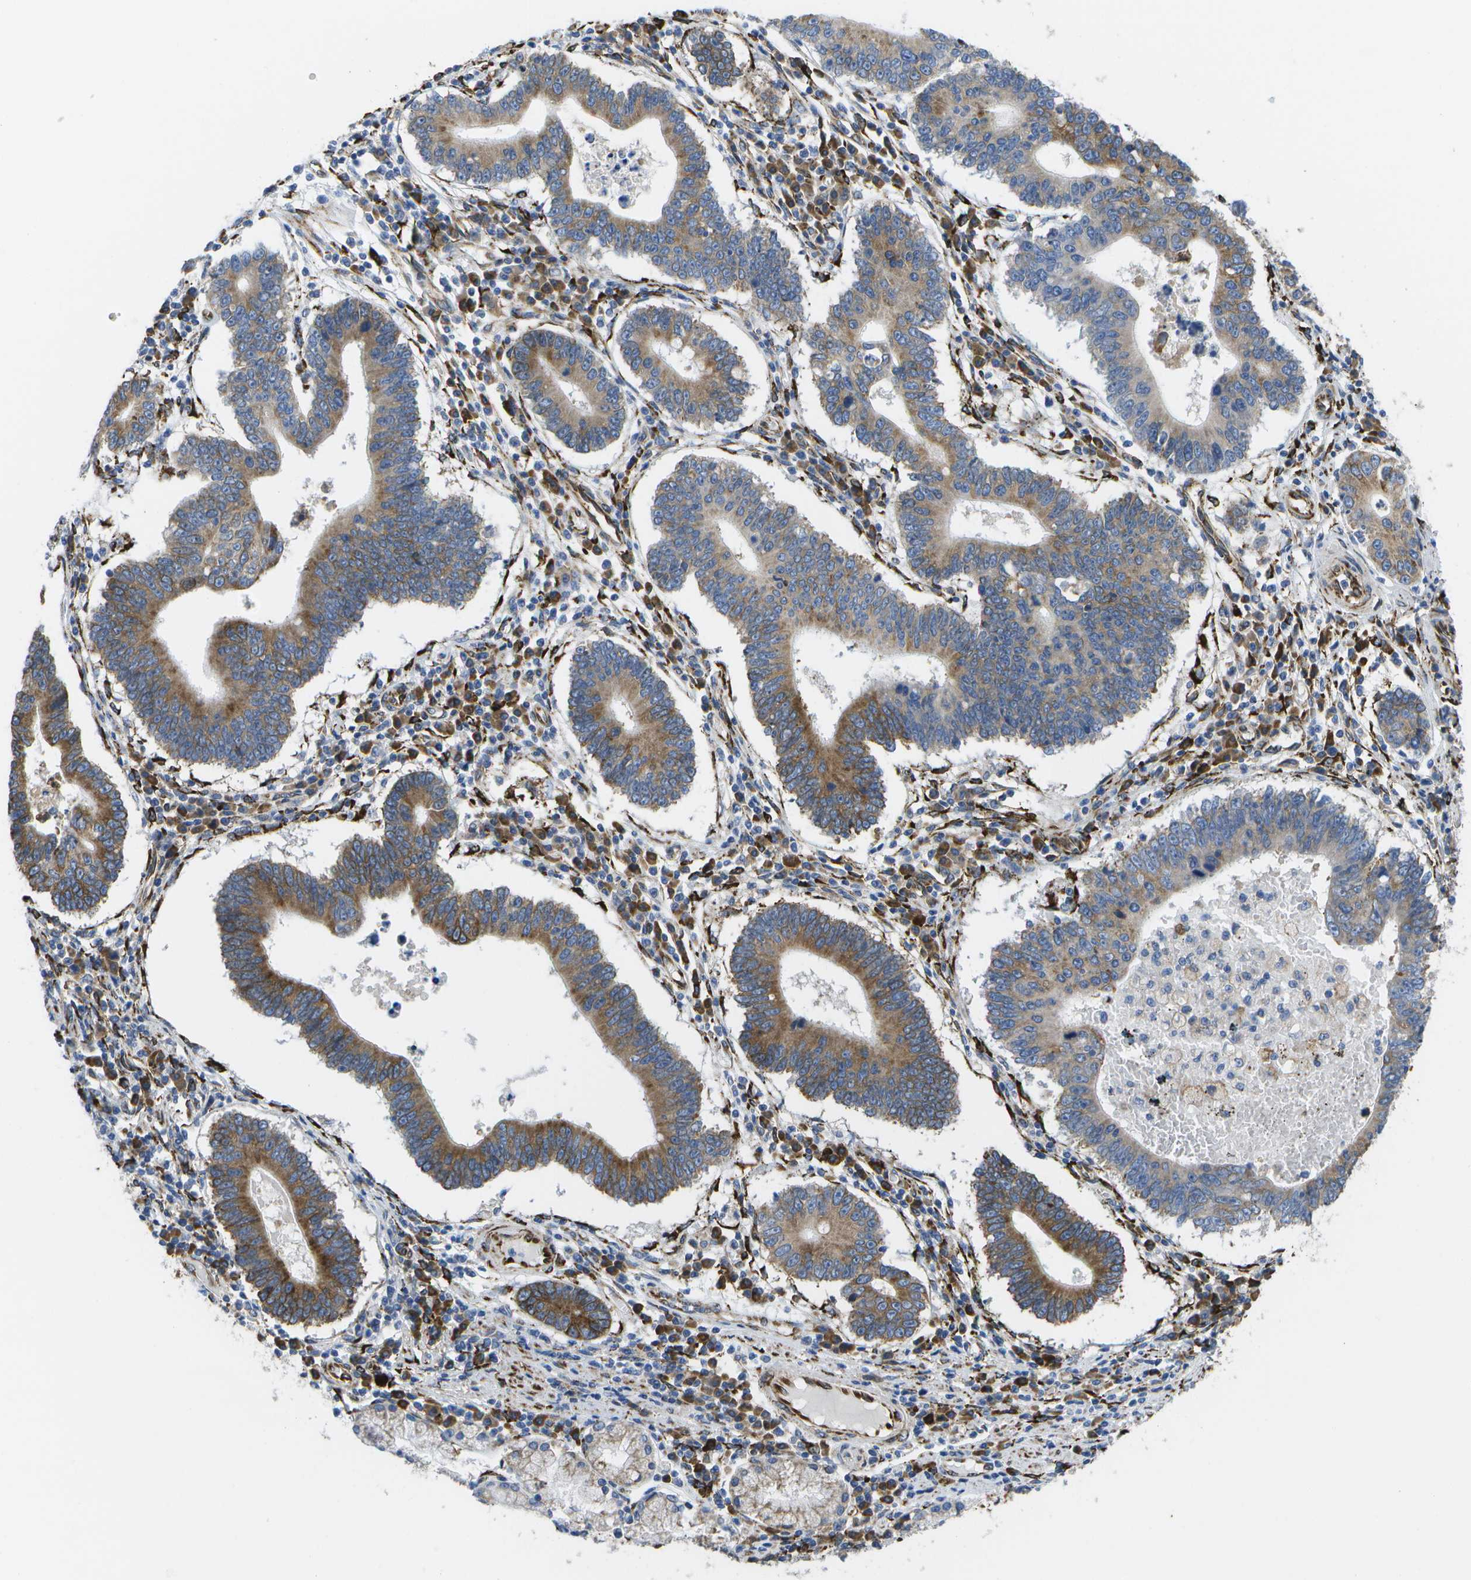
{"staining": {"intensity": "moderate", "quantity": ">75%", "location": "cytoplasmic/membranous"}, "tissue": "stomach cancer", "cell_type": "Tumor cells", "image_type": "cancer", "snomed": [{"axis": "morphology", "description": "Adenocarcinoma, NOS"}, {"axis": "topography", "description": "Stomach"}], "caption": "Protein staining reveals moderate cytoplasmic/membranous staining in about >75% of tumor cells in stomach cancer.", "gene": "ZDHHC17", "patient": {"sex": "male", "age": 59}}